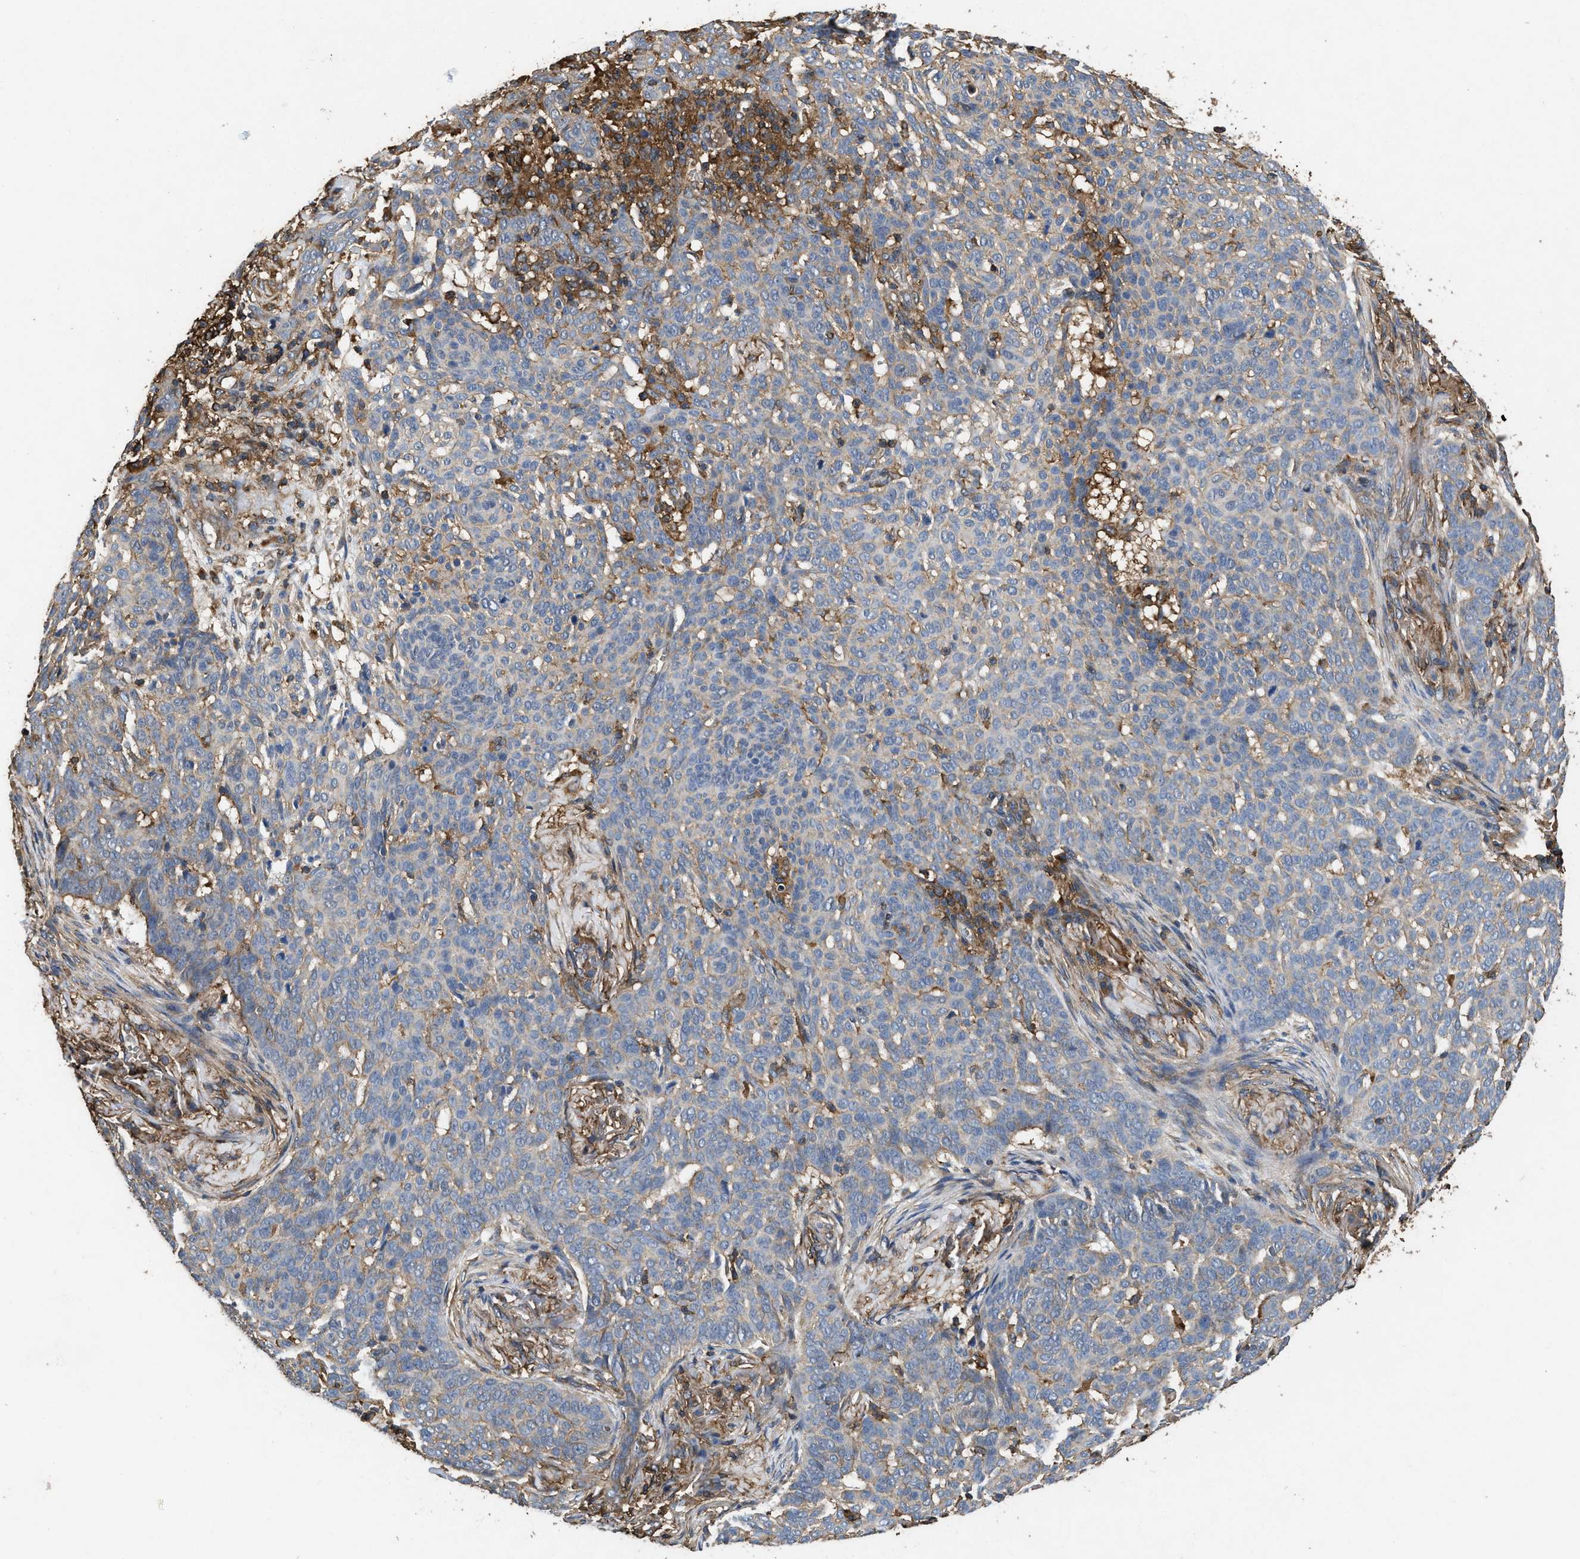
{"staining": {"intensity": "negative", "quantity": "none", "location": "none"}, "tissue": "skin cancer", "cell_type": "Tumor cells", "image_type": "cancer", "snomed": [{"axis": "morphology", "description": "Basal cell carcinoma"}, {"axis": "topography", "description": "Skin"}], "caption": "This photomicrograph is of skin cancer stained with immunohistochemistry to label a protein in brown with the nuclei are counter-stained blue. There is no staining in tumor cells. (DAB immunohistochemistry, high magnification).", "gene": "LINGO2", "patient": {"sex": "male", "age": 85}}